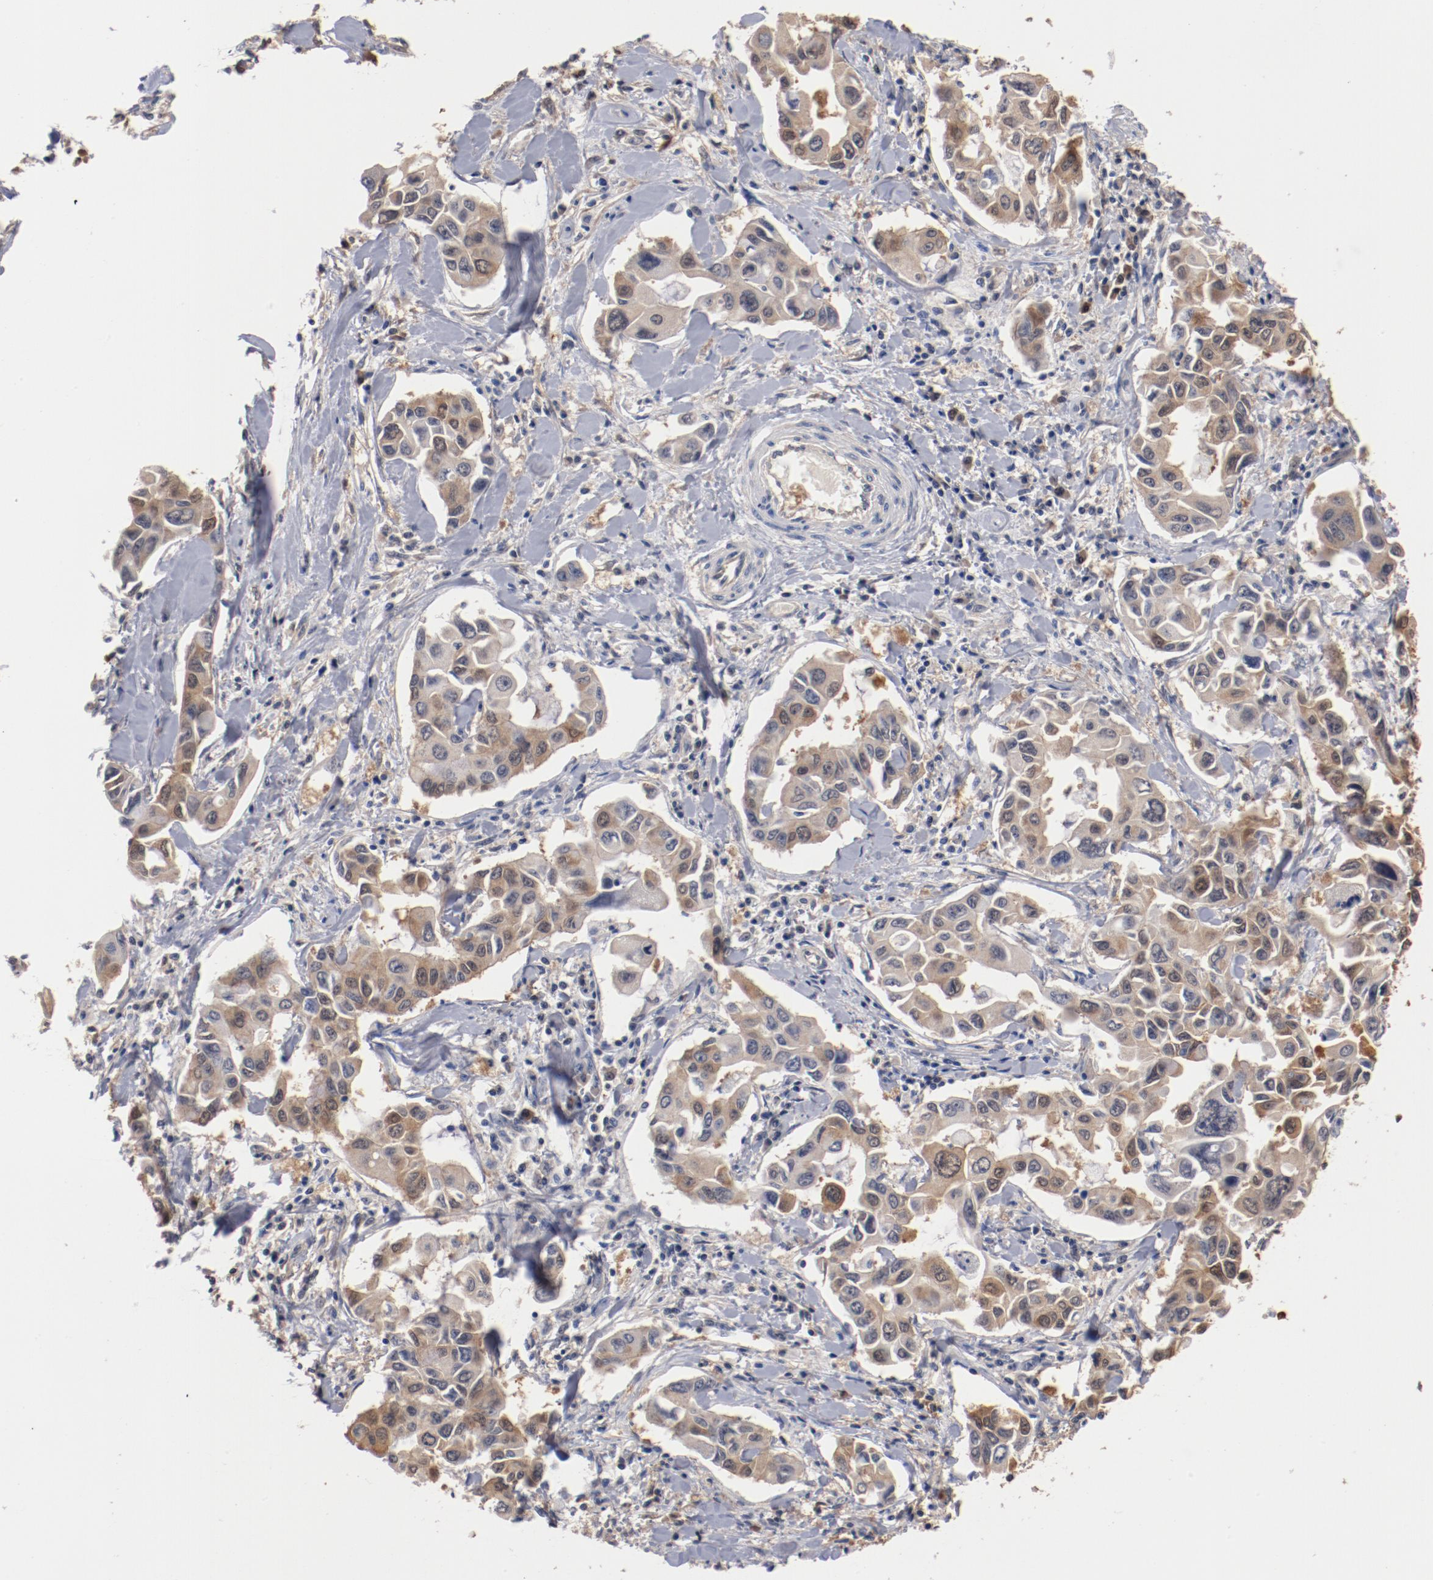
{"staining": {"intensity": "moderate", "quantity": "25%-75%", "location": "cytoplasmic/membranous"}, "tissue": "lung cancer", "cell_type": "Tumor cells", "image_type": "cancer", "snomed": [{"axis": "morphology", "description": "Adenocarcinoma, NOS"}, {"axis": "topography", "description": "Lymph node"}, {"axis": "topography", "description": "Lung"}], "caption": "IHC staining of lung adenocarcinoma, which exhibits medium levels of moderate cytoplasmic/membranous positivity in approximately 25%-75% of tumor cells indicating moderate cytoplasmic/membranous protein staining. The staining was performed using DAB (3,3'-diaminobenzidine) (brown) for protein detection and nuclei were counterstained in hematoxylin (blue).", "gene": "MIF", "patient": {"sex": "male", "age": 64}}